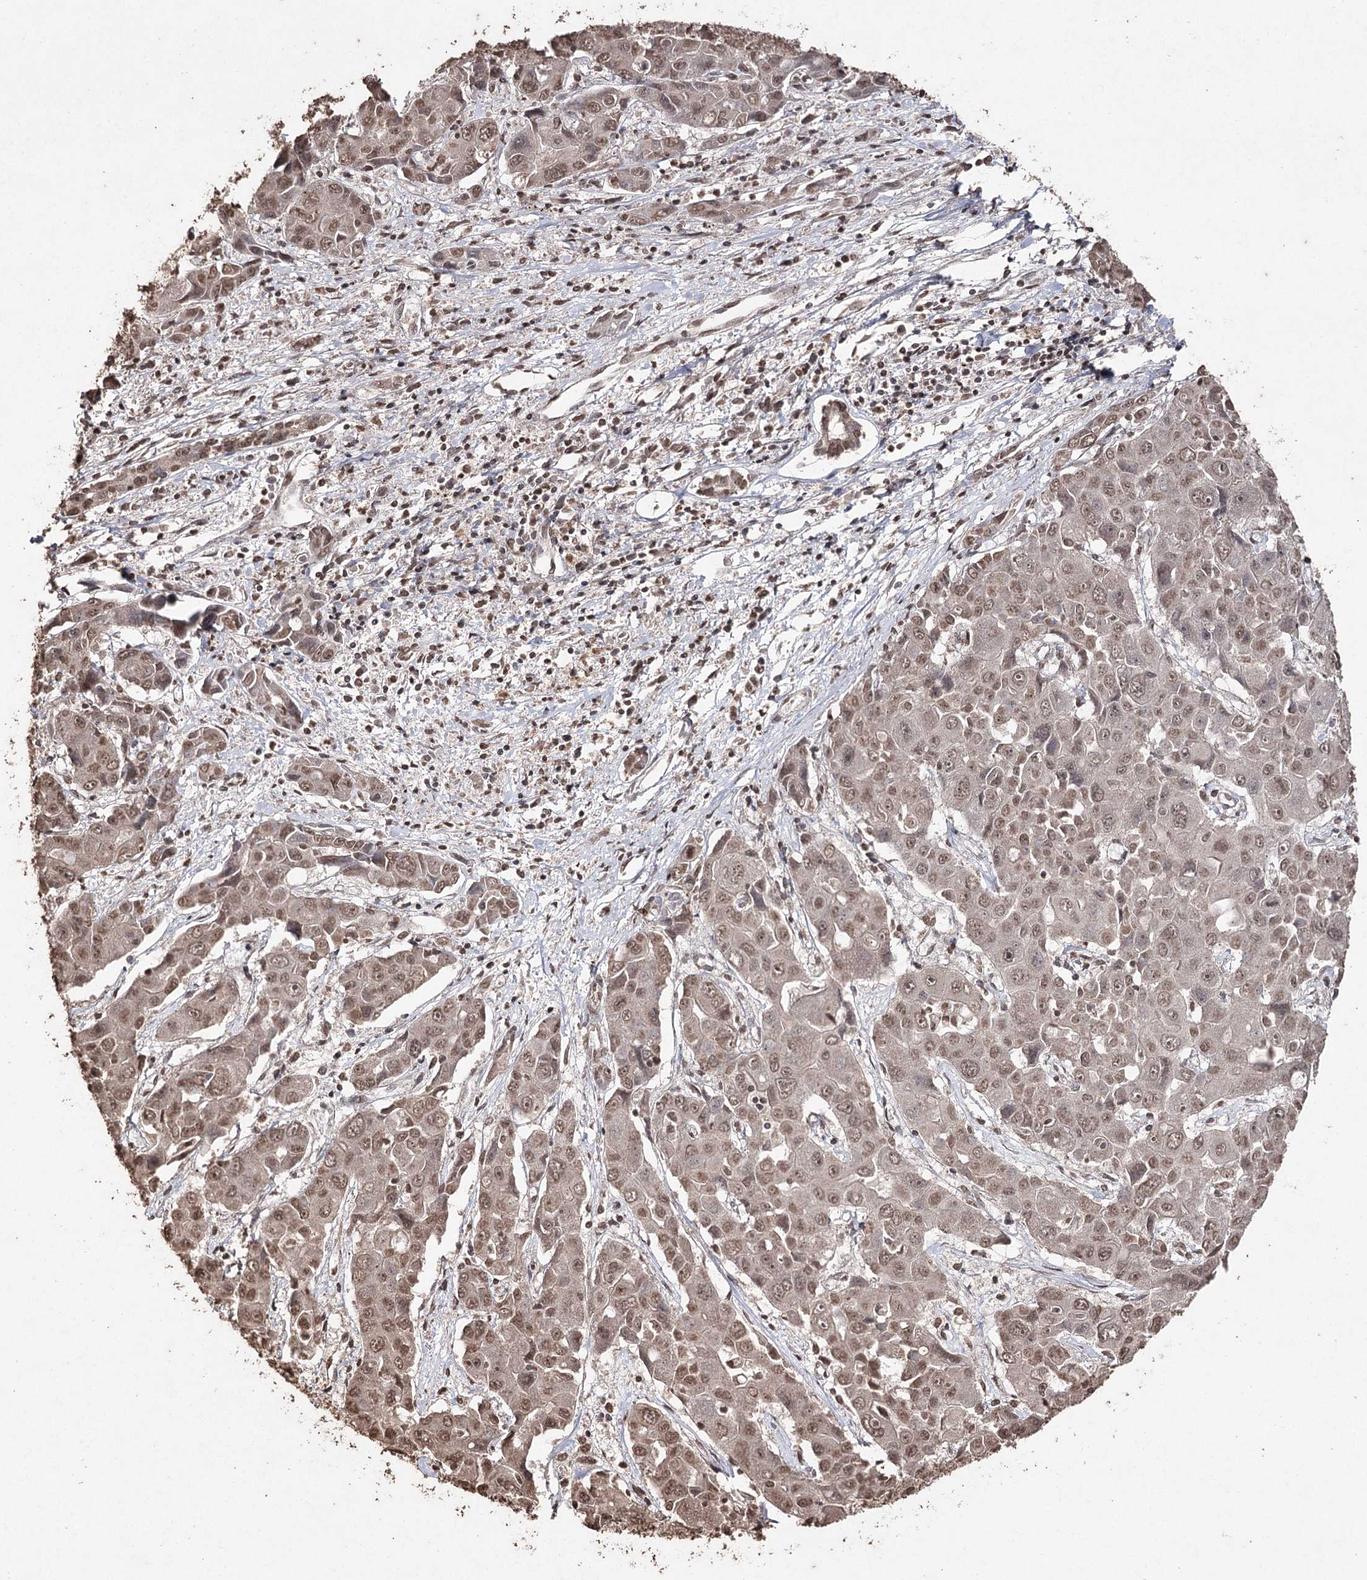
{"staining": {"intensity": "moderate", "quantity": ">75%", "location": "nuclear"}, "tissue": "liver cancer", "cell_type": "Tumor cells", "image_type": "cancer", "snomed": [{"axis": "morphology", "description": "Cholangiocarcinoma"}, {"axis": "topography", "description": "Liver"}], "caption": "IHC image of neoplastic tissue: human liver cancer stained using IHC reveals medium levels of moderate protein expression localized specifically in the nuclear of tumor cells, appearing as a nuclear brown color.", "gene": "ATG14", "patient": {"sex": "male", "age": 67}}